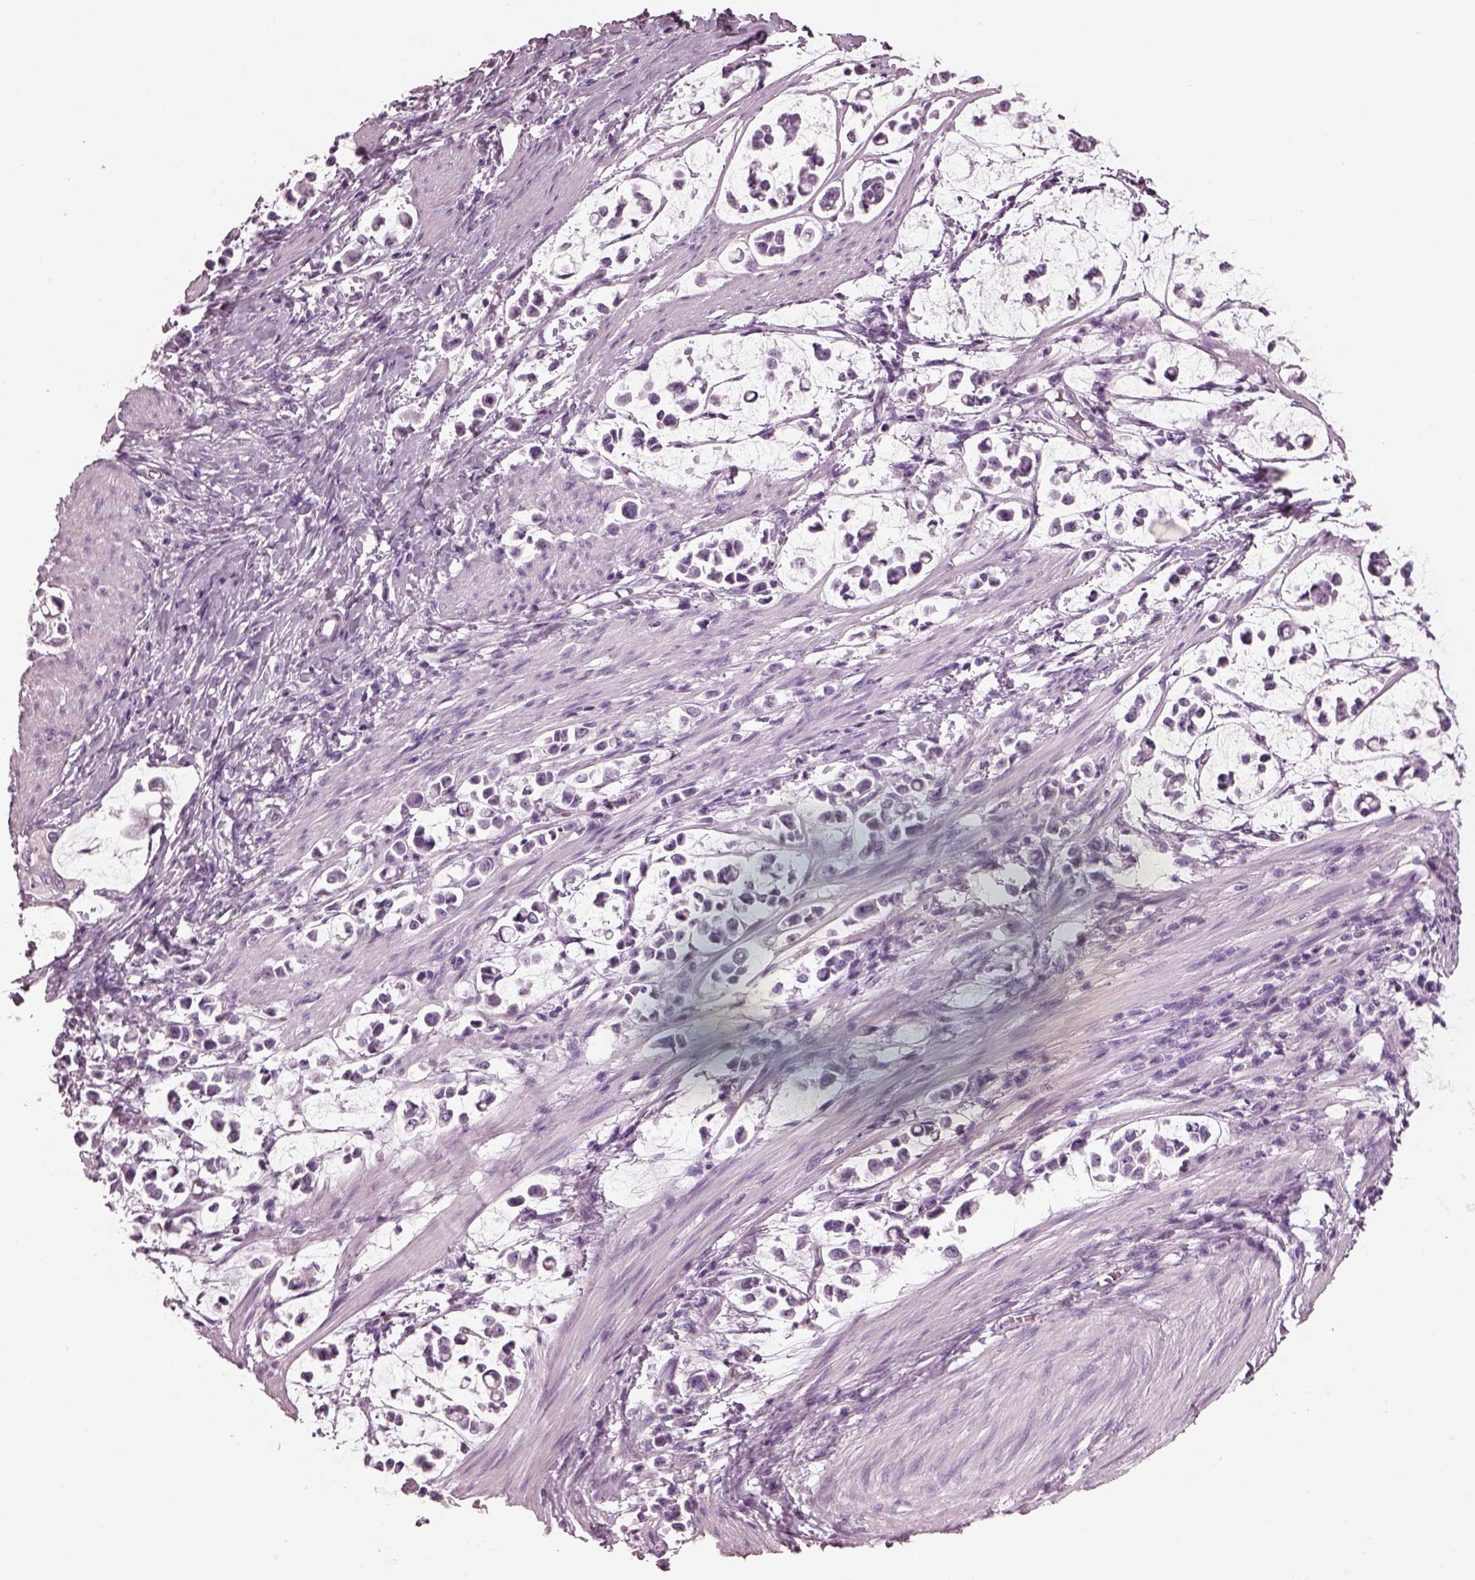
{"staining": {"intensity": "negative", "quantity": "none", "location": "none"}, "tissue": "stomach cancer", "cell_type": "Tumor cells", "image_type": "cancer", "snomed": [{"axis": "morphology", "description": "Adenocarcinoma, NOS"}, {"axis": "topography", "description": "Stomach"}], "caption": "DAB (3,3'-diaminobenzidine) immunohistochemical staining of adenocarcinoma (stomach) exhibits no significant expression in tumor cells.", "gene": "PDC", "patient": {"sex": "male", "age": 82}}